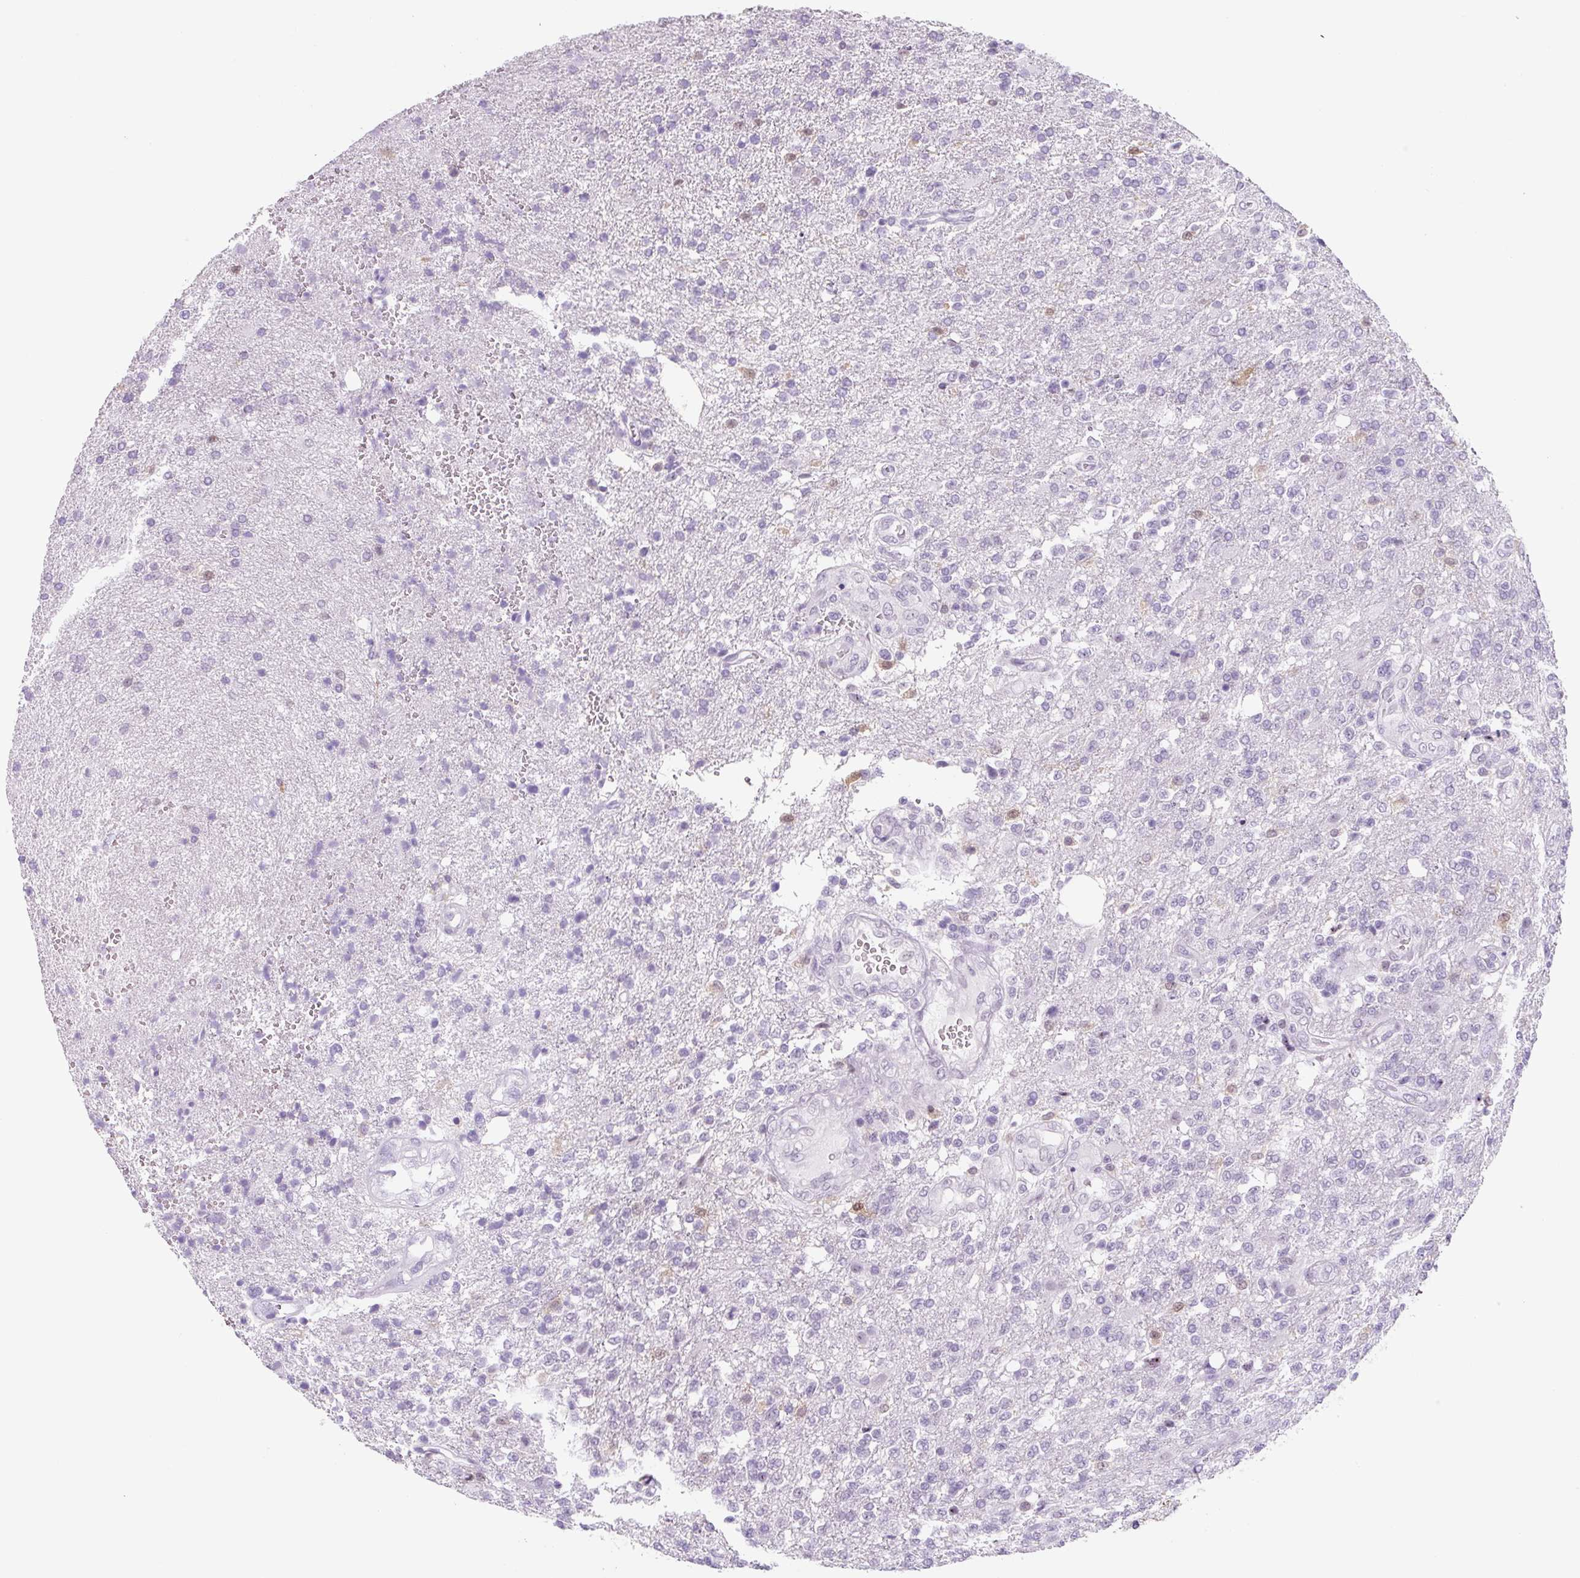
{"staining": {"intensity": "negative", "quantity": "none", "location": "none"}, "tissue": "glioma", "cell_type": "Tumor cells", "image_type": "cancer", "snomed": [{"axis": "morphology", "description": "Glioma, malignant, High grade"}, {"axis": "topography", "description": "Brain"}], "caption": "A histopathology image of human malignant glioma (high-grade) is negative for staining in tumor cells.", "gene": "TNFRSF8", "patient": {"sex": "male", "age": 56}}